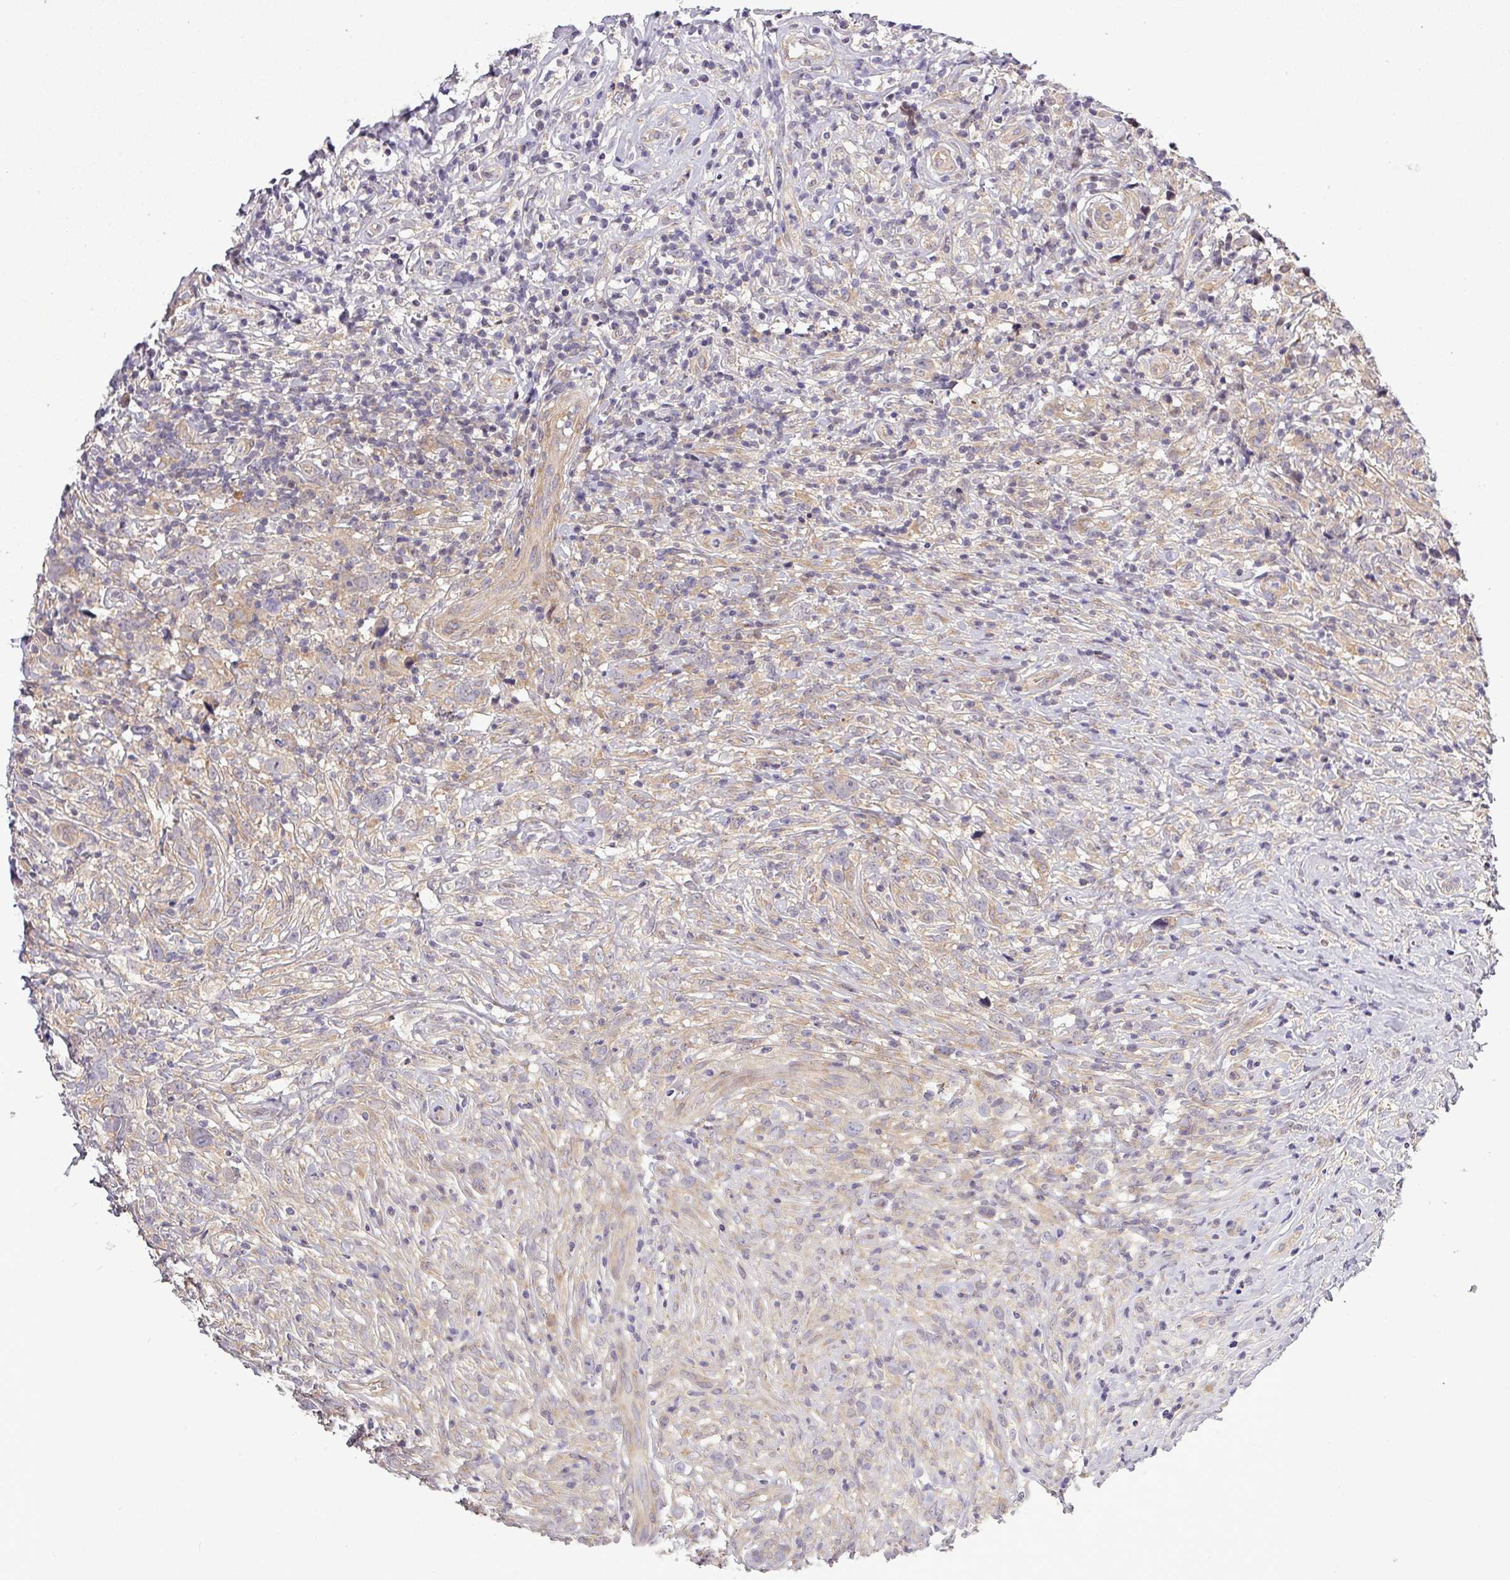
{"staining": {"intensity": "negative", "quantity": "none", "location": "none"}, "tissue": "lymphoma", "cell_type": "Tumor cells", "image_type": "cancer", "snomed": [{"axis": "morphology", "description": "Hodgkin's disease, NOS"}, {"axis": "topography", "description": "No Tissue"}], "caption": "High power microscopy micrograph of an IHC histopathology image of lymphoma, revealing no significant expression in tumor cells. (DAB immunohistochemistry, high magnification).", "gene": "FAM222B", "patient": {"sex": "female", "age": 21}}